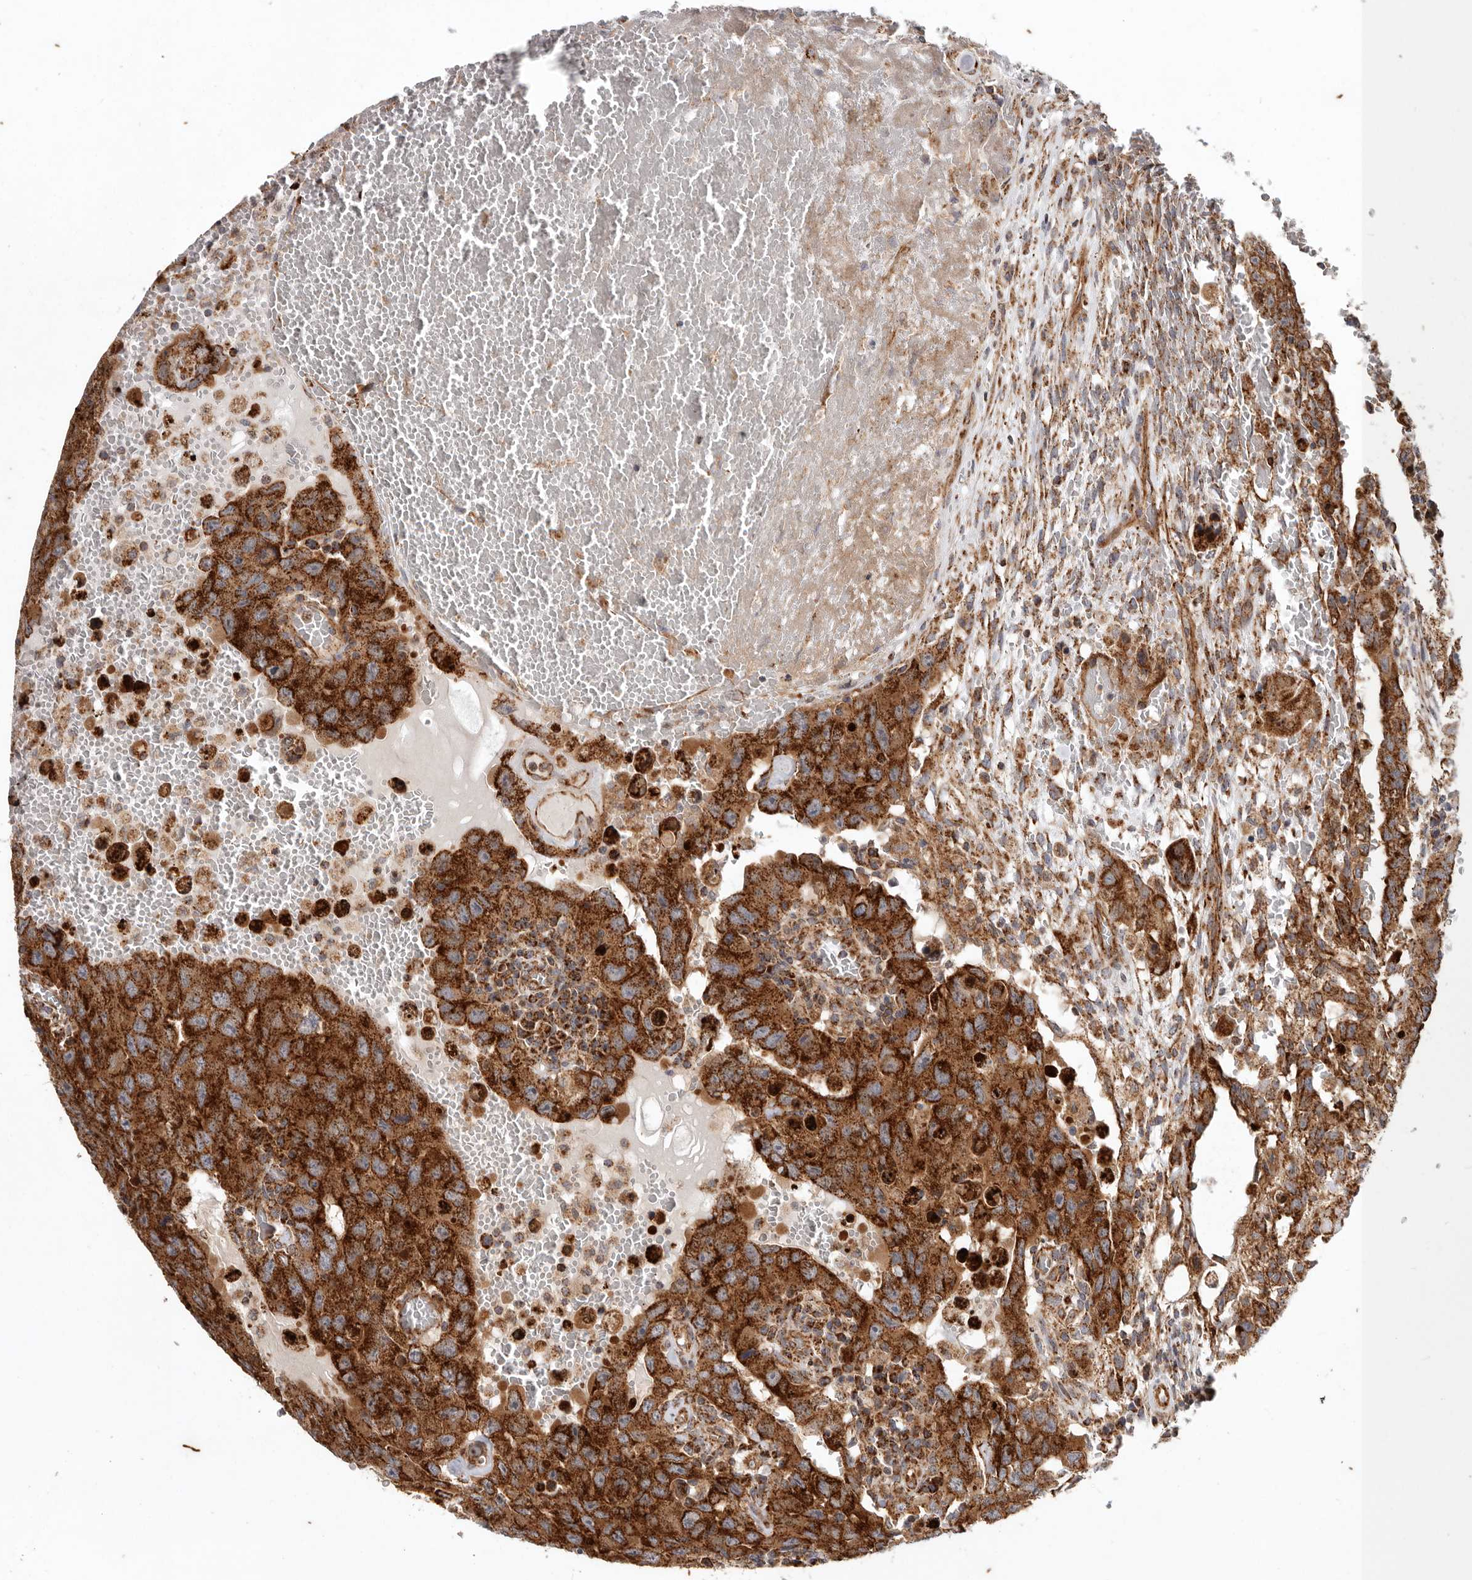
{"staining": {"intensity": "strong", "quantity": ">75%", "location": "cytoplasmic/membranous"}, "tissue": "testis cancer", "cell_type": "Tumor cells", "image_type": "cancer", "snomed": [{"axis": "morphology", "description": "Carcinoma, Embryonal, NOS"}, {"axis": "topography", "description": "Testis"}], "caption": "The histopathology image reveals staining of embryonal carcinoma (testis), revealing strong cytoplasmic/membranous protein staining (brown color) within tumor cells.", "gene": "MRPS10", "patient": {"sex": "male", "age": 26}}